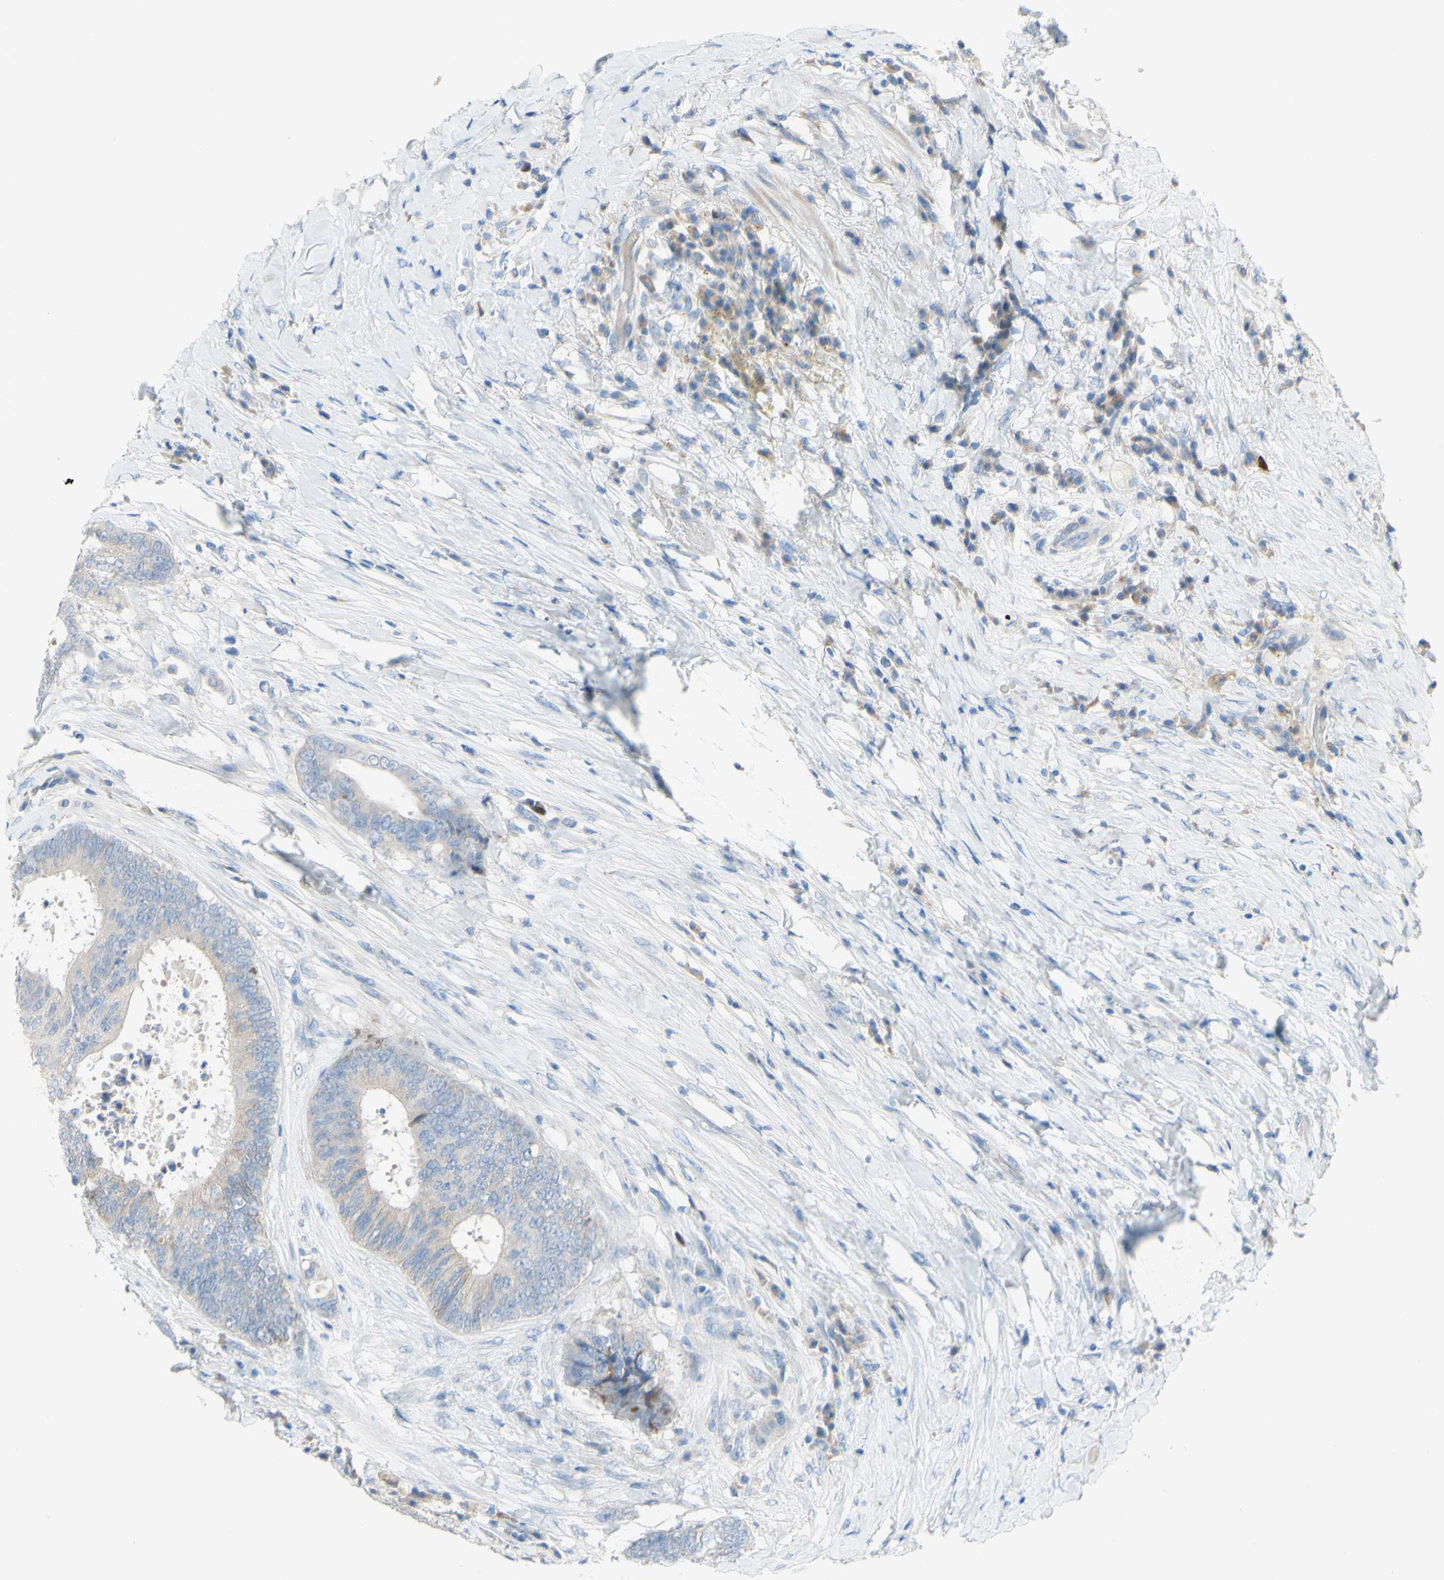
{"staining": {"intensity": "negative", "quantity": "none", "location": "none"}, "tissue": "colorectal cancer", "cell_type": "Tumor cells", "image_type": "cancer", "snomed": [{"axis": "morphology", "description": "Adenocarcinoma, NOS"}, {"axis": "topography", "description": "Rectum"}], "caption": "A high-resolution histopathology image shows immunohistochemistry (IHC) staining of colorectal adenocarcinoma, which reveals no significant expression in tumor cells.", "gene": "ACADL", "patient": {"sex": "male", "age": 72}}